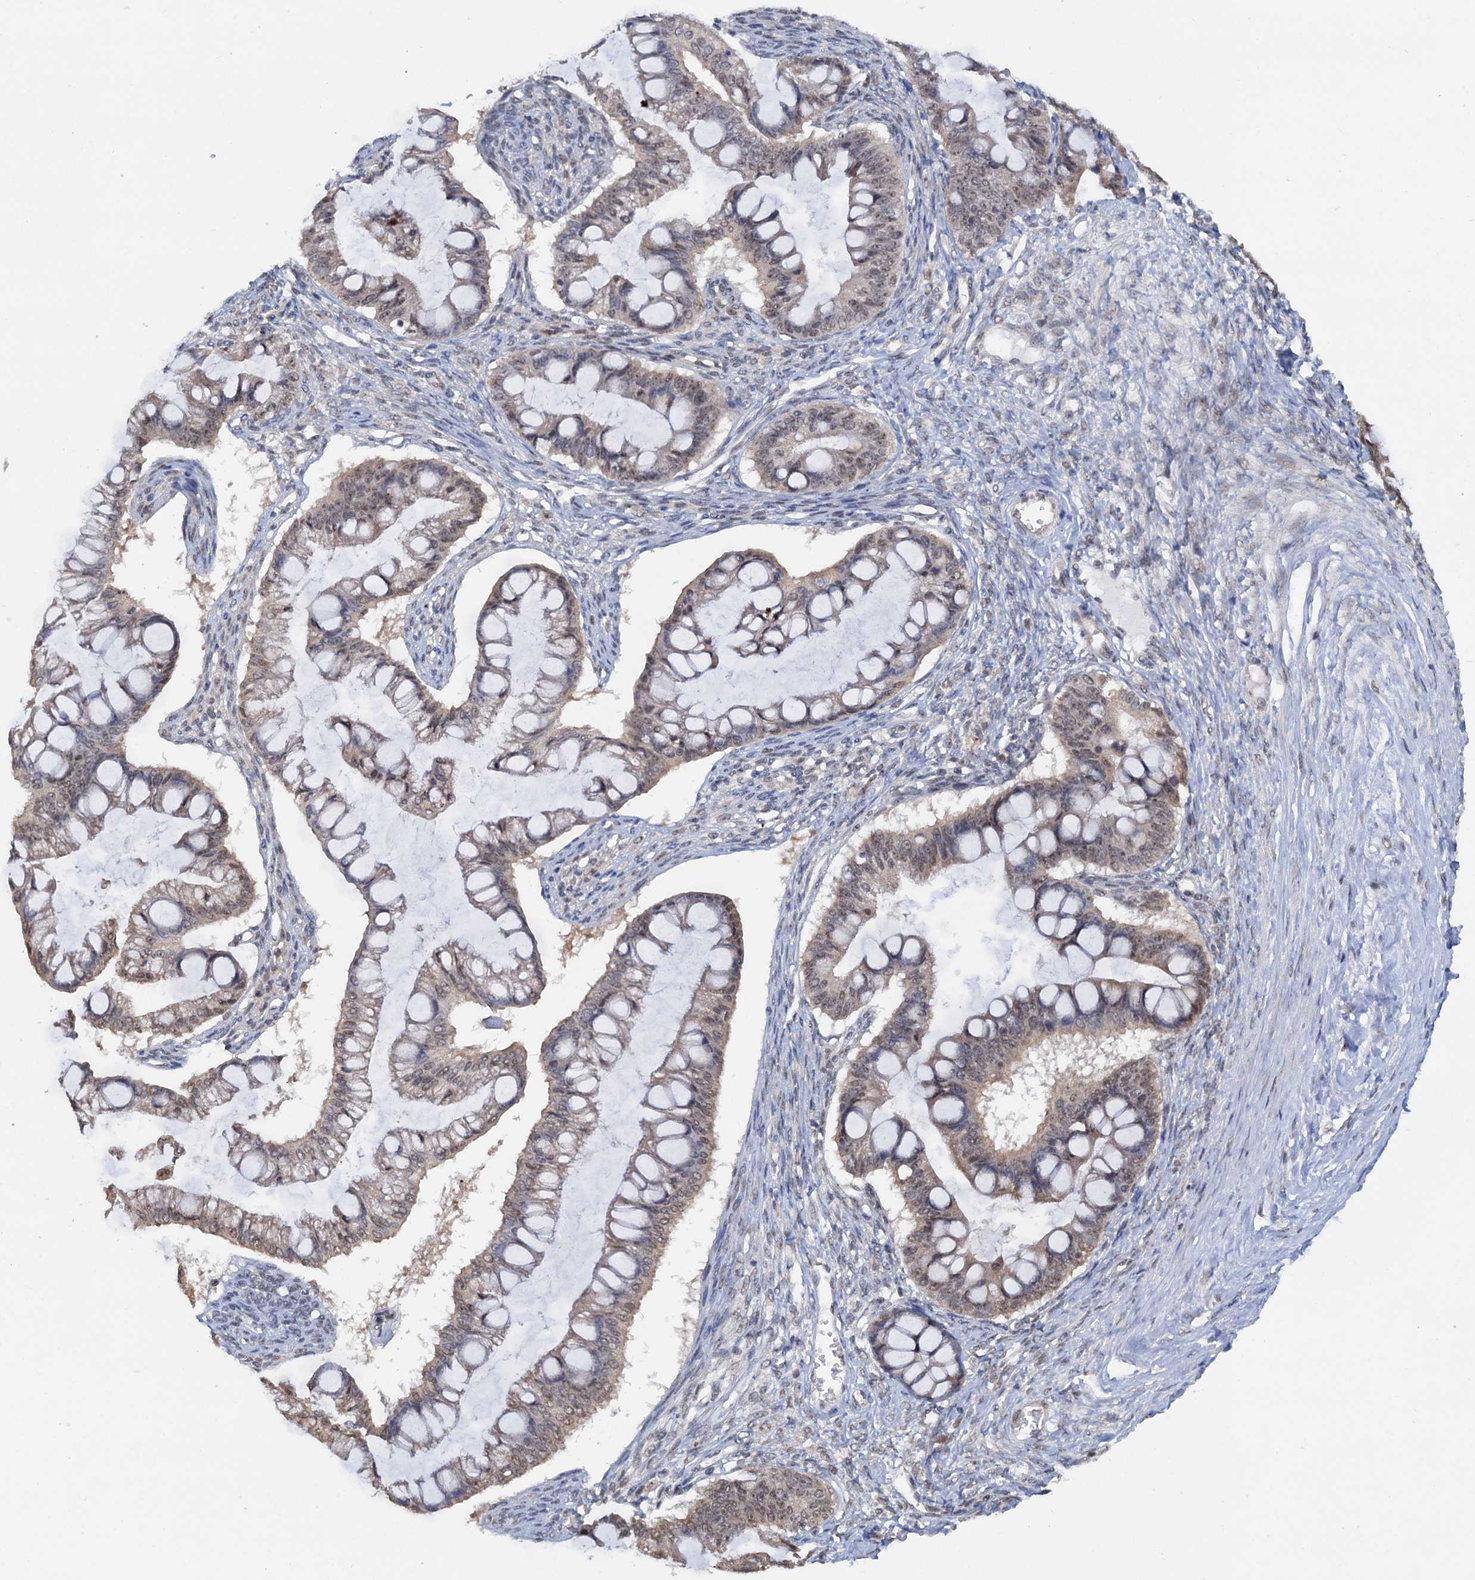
{"staining": {"intensity": "weak", "quantity": "25%-75%", "location": "cytoplasmic/membranous,nuclear"}, "tissue": "ovarian cancer", "cell_type": "Tumor cells", "image_type": "cancer", "snomed": [{"axis": "morphology", "description": "Cystadenocarcinoma, mucinous, NOS"}, {"axis": "topography", "description": "Ovary"}], "caption": "DAB (3,3'-diaminobenzidine) immunohistochemical staining of ovarian cancer (mucinous cystadenocarcinoma) displays weak cytoplasmic/membranous and nuclear protein expression in about 25%-75% of tumor cells. The staining was performed using DAB (3,3'-diaminobenzidine) to visualize the protein expression in brown, while the nuclei were stained in blue with hematoxylin (Magnification: 20x).", "gene": "NAT10", "patient": {"sex": "female", "age": 73}}